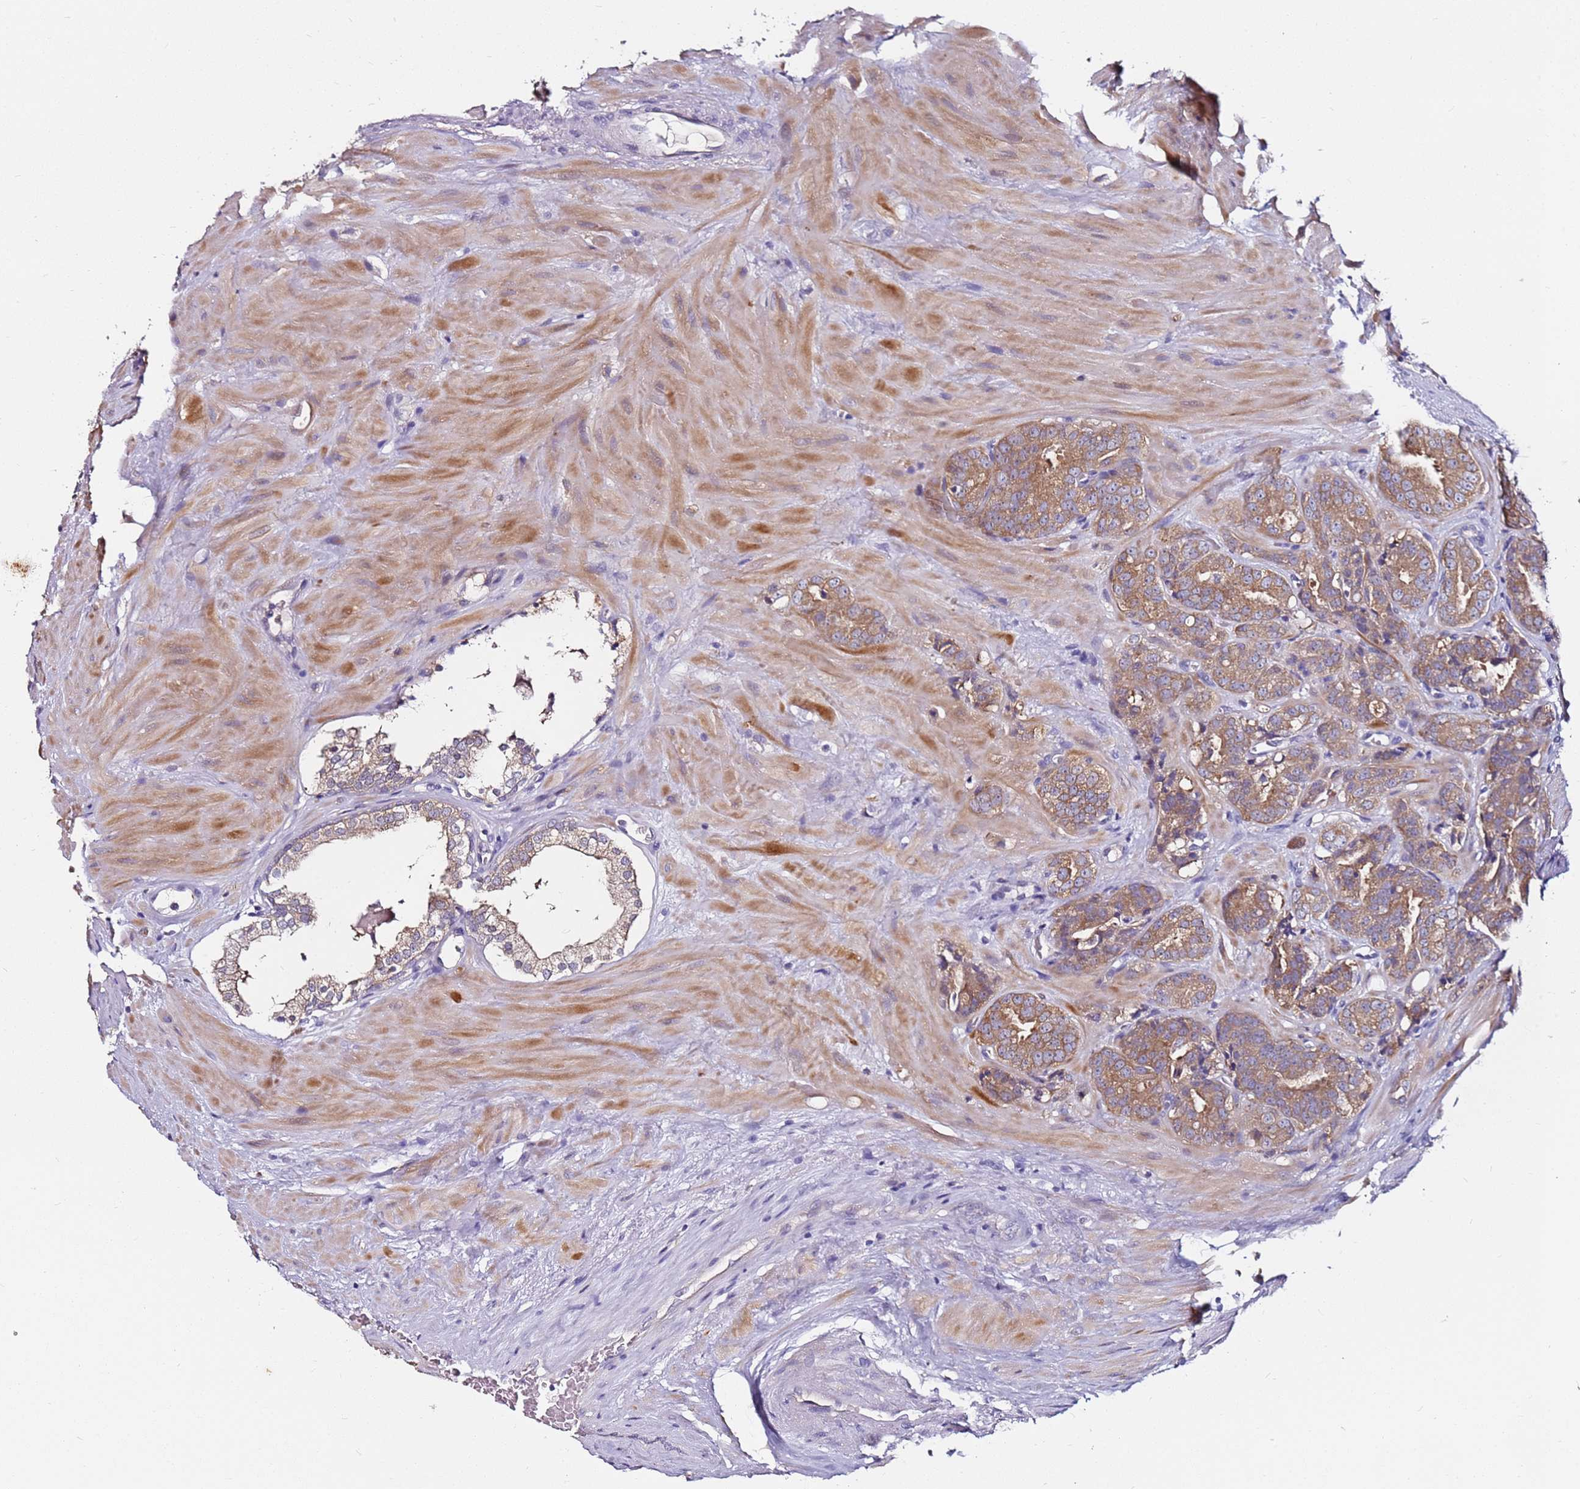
{"staining": {"intensity": "moderate", "quantity": ">75%", "location": "cytoplasmic/membranous"}, "tissue": "prostate cancer", "cell_type": "Tumor cells", "image_type": "cancer", "snomed": [{"axis": "morphology", "description": "Adenocarcinoma, High grade"}, {"axis": "topography", "description": "Prostate"}], "caption": "Adenocarcinoma (high-grade) (prostate) was stained to show a protein in brown. There is medium levels of moderate cytoplasmic/membranous staining in approximately >75% of tumor cells. (Brightfield microscopy of DAB IHC at high magnification).", "gene": "SRRM5", "patient": {"sex": "male", "age": 63}}